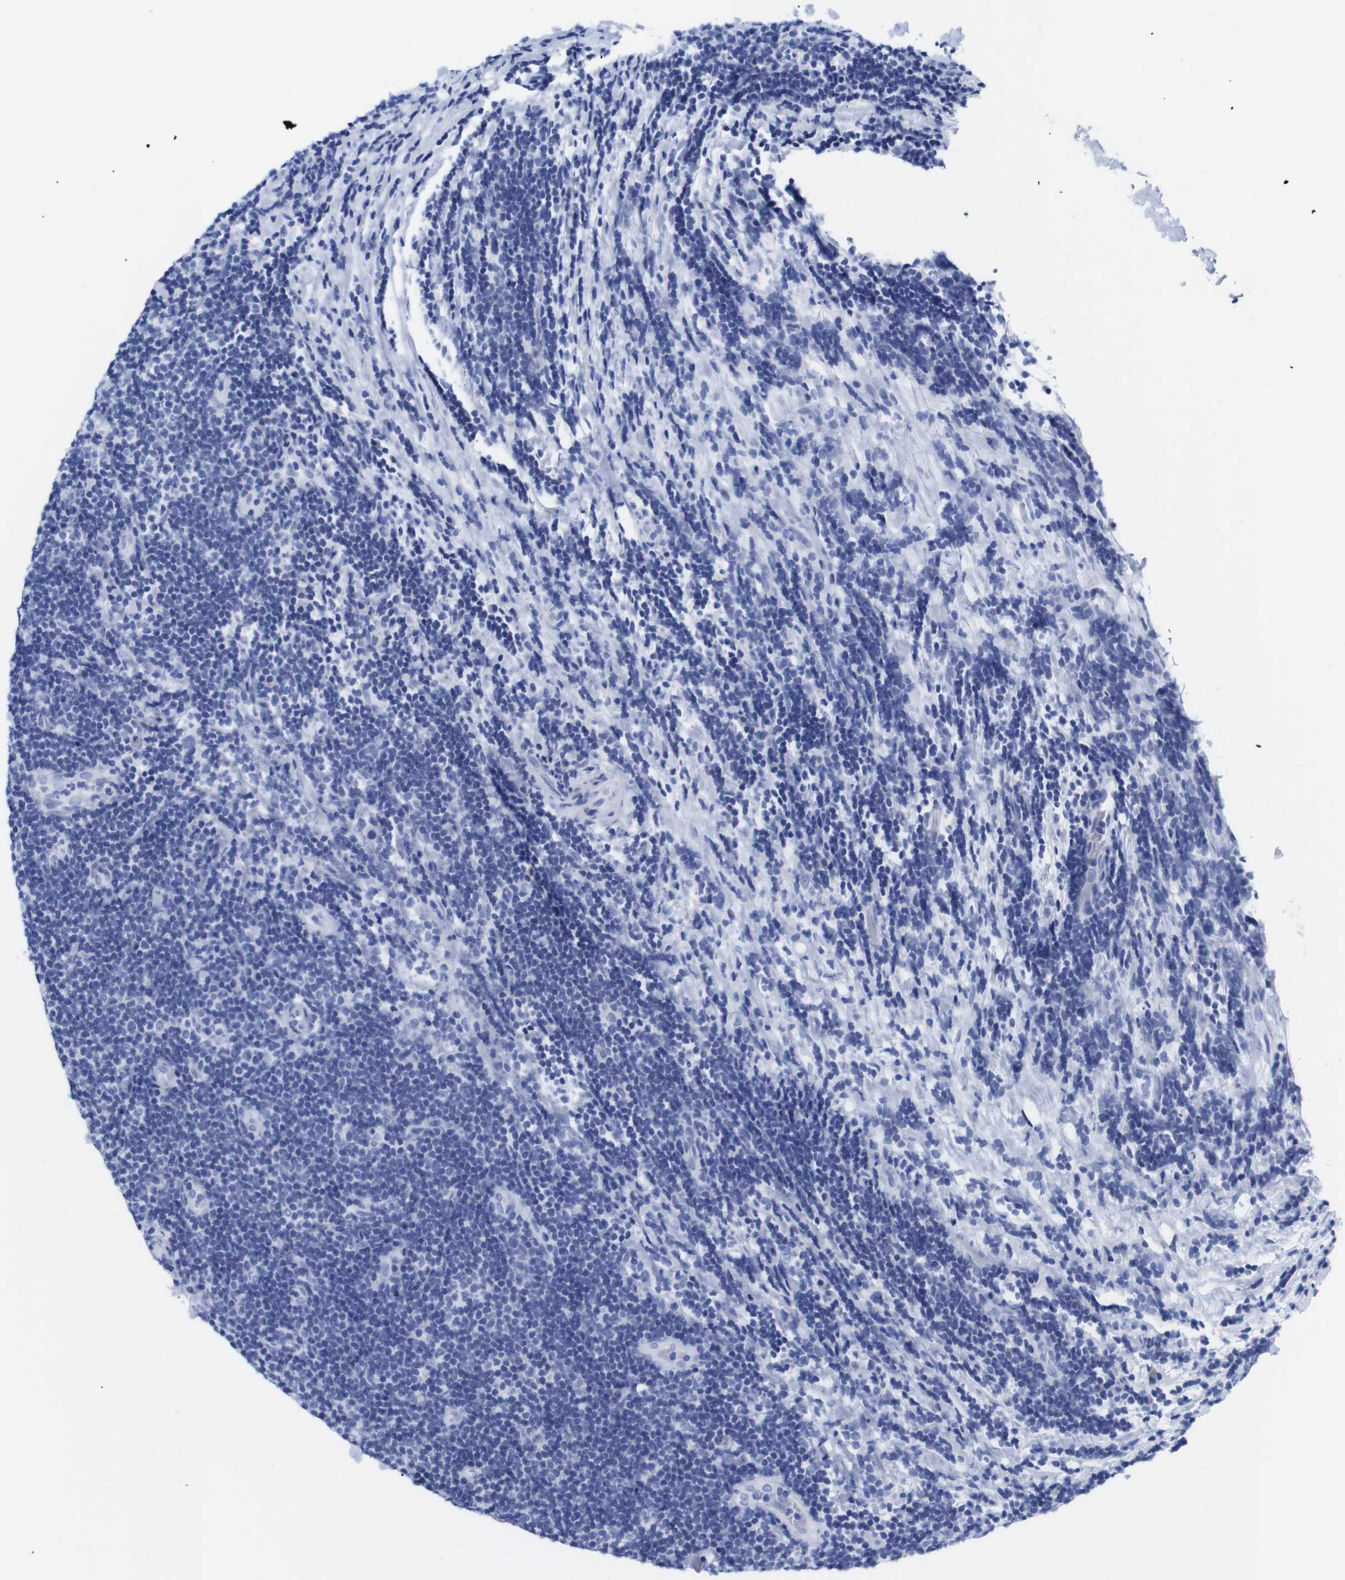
{"staining": {"intensity": "negative", "quantity": "none", "location": "none"}, "tissue": "lymphoma", "cell_type": "Tumor cells", "image_type": "cancer", "snomed": [{"axis": "morphology", "description": "Malignant lymphoma, non-Hodgkin's type, Low grade"}, {"axis": "topography", "description": "Lymph node"}], "caption": "An immunohistochemistry (IHC) micrograph of lymphoma is shown. There is no staining in tumor cells of lymphoma.", "gene": "LRRC55", "patient": {"sex": "male", "age": 83}}